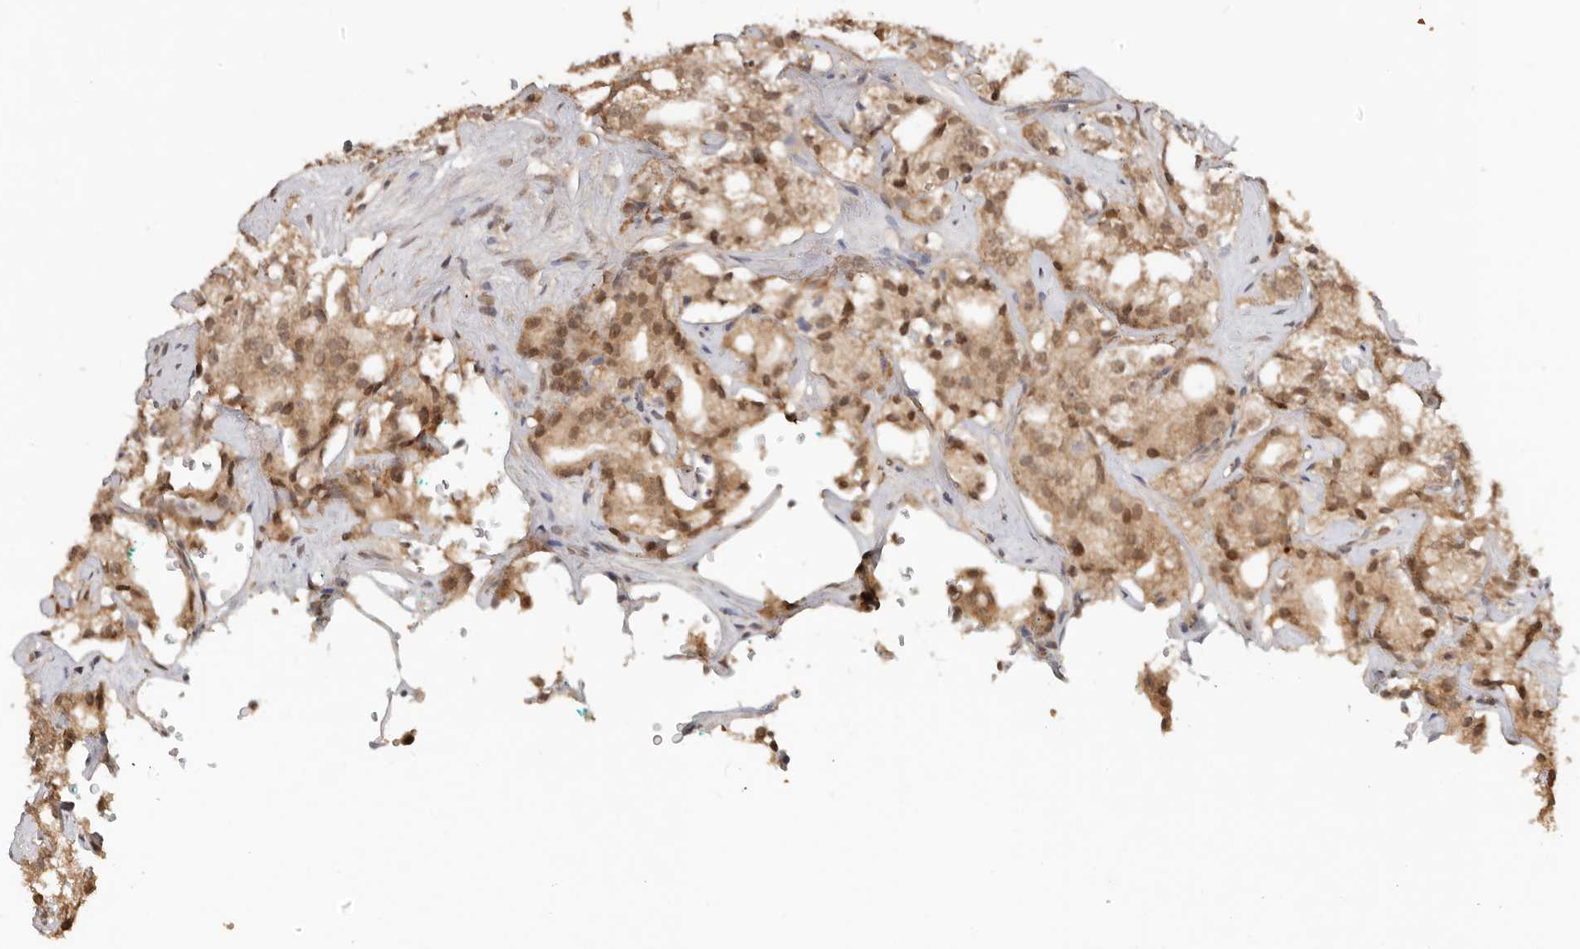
{"staining": {"intensity": "moderate", "quantity": ">75%", "location": "cytoplasmic/membranous,nuclear"}, "tissue": "prostate cancer", "cell_type": "Tumor cells", "image_type": "cancer", "snomed": [{"axis": "morphology", "description": "Adenocarcinoma, High grade"}, {"axis": "topography", "description": "Prostate"}], "caption": "The immunohistochemical stain labels moderate cytoplasmic/membranous and nuclear staining in tumor cells of high-grade adenocarcinoma (prostate) tissue.", "gene": "PSMA5", "patient": {"sex": "male", "age": 64}}